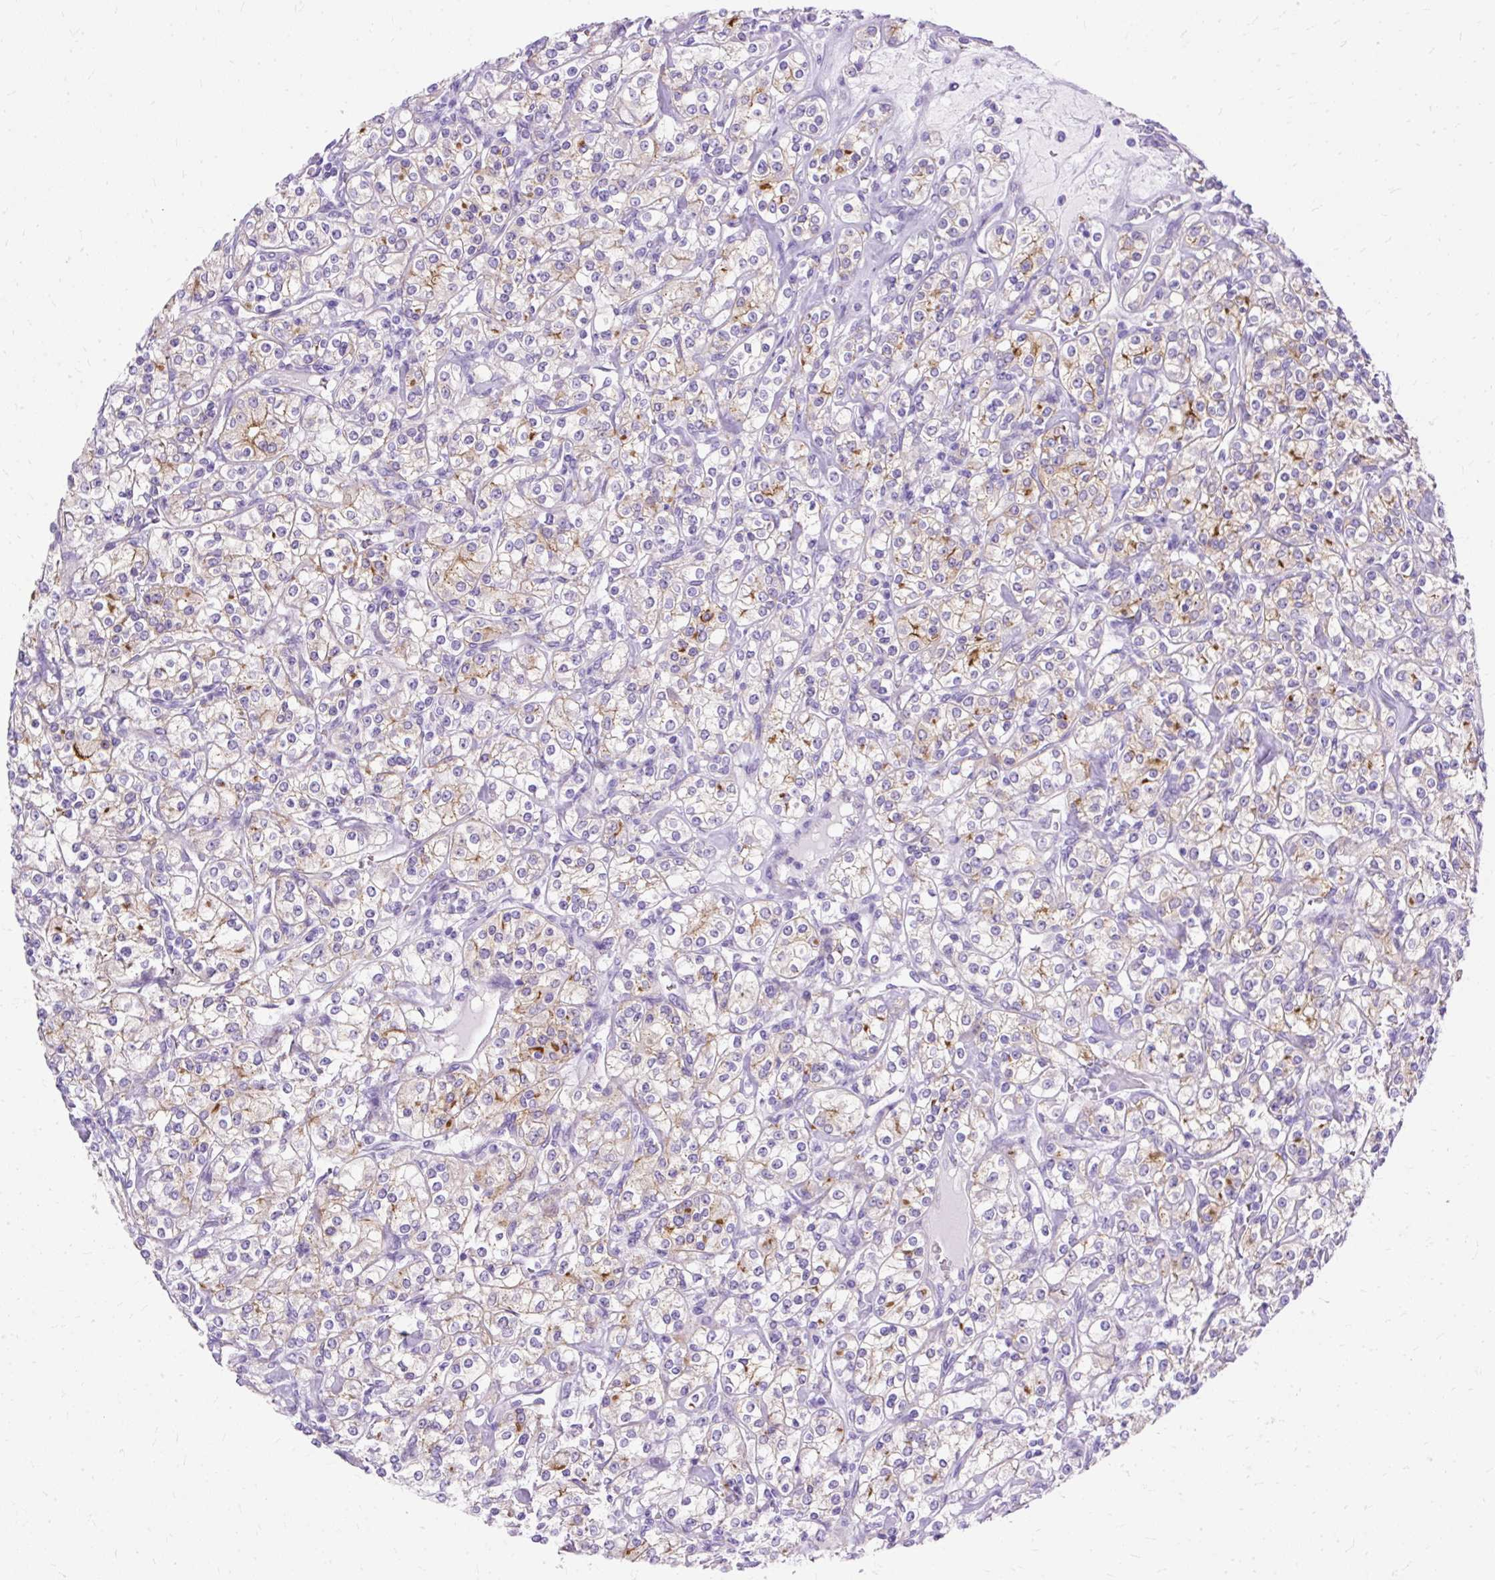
{"staining": {"intensity": "moderate", "quantity": "<25%", "location": "cytoplasmic/membranous"}, "tissue": "renal cancer", "cell_type": "Tumor cells", "image_type": "cancer", "snomed": [{"axis": "morphology", "description": "Adenocarcinoma, NOS"}, {"axis": "topography", "description": "Kidney"}], "caption": "Immunohistochemistry of human renal adenocarcinoma displays low levels of moderate cytoplasmic/membranous staining in approximately <25% of tumor cells.", "gene": "MYO6", "patient": {"sex": "male", "age": 77}}